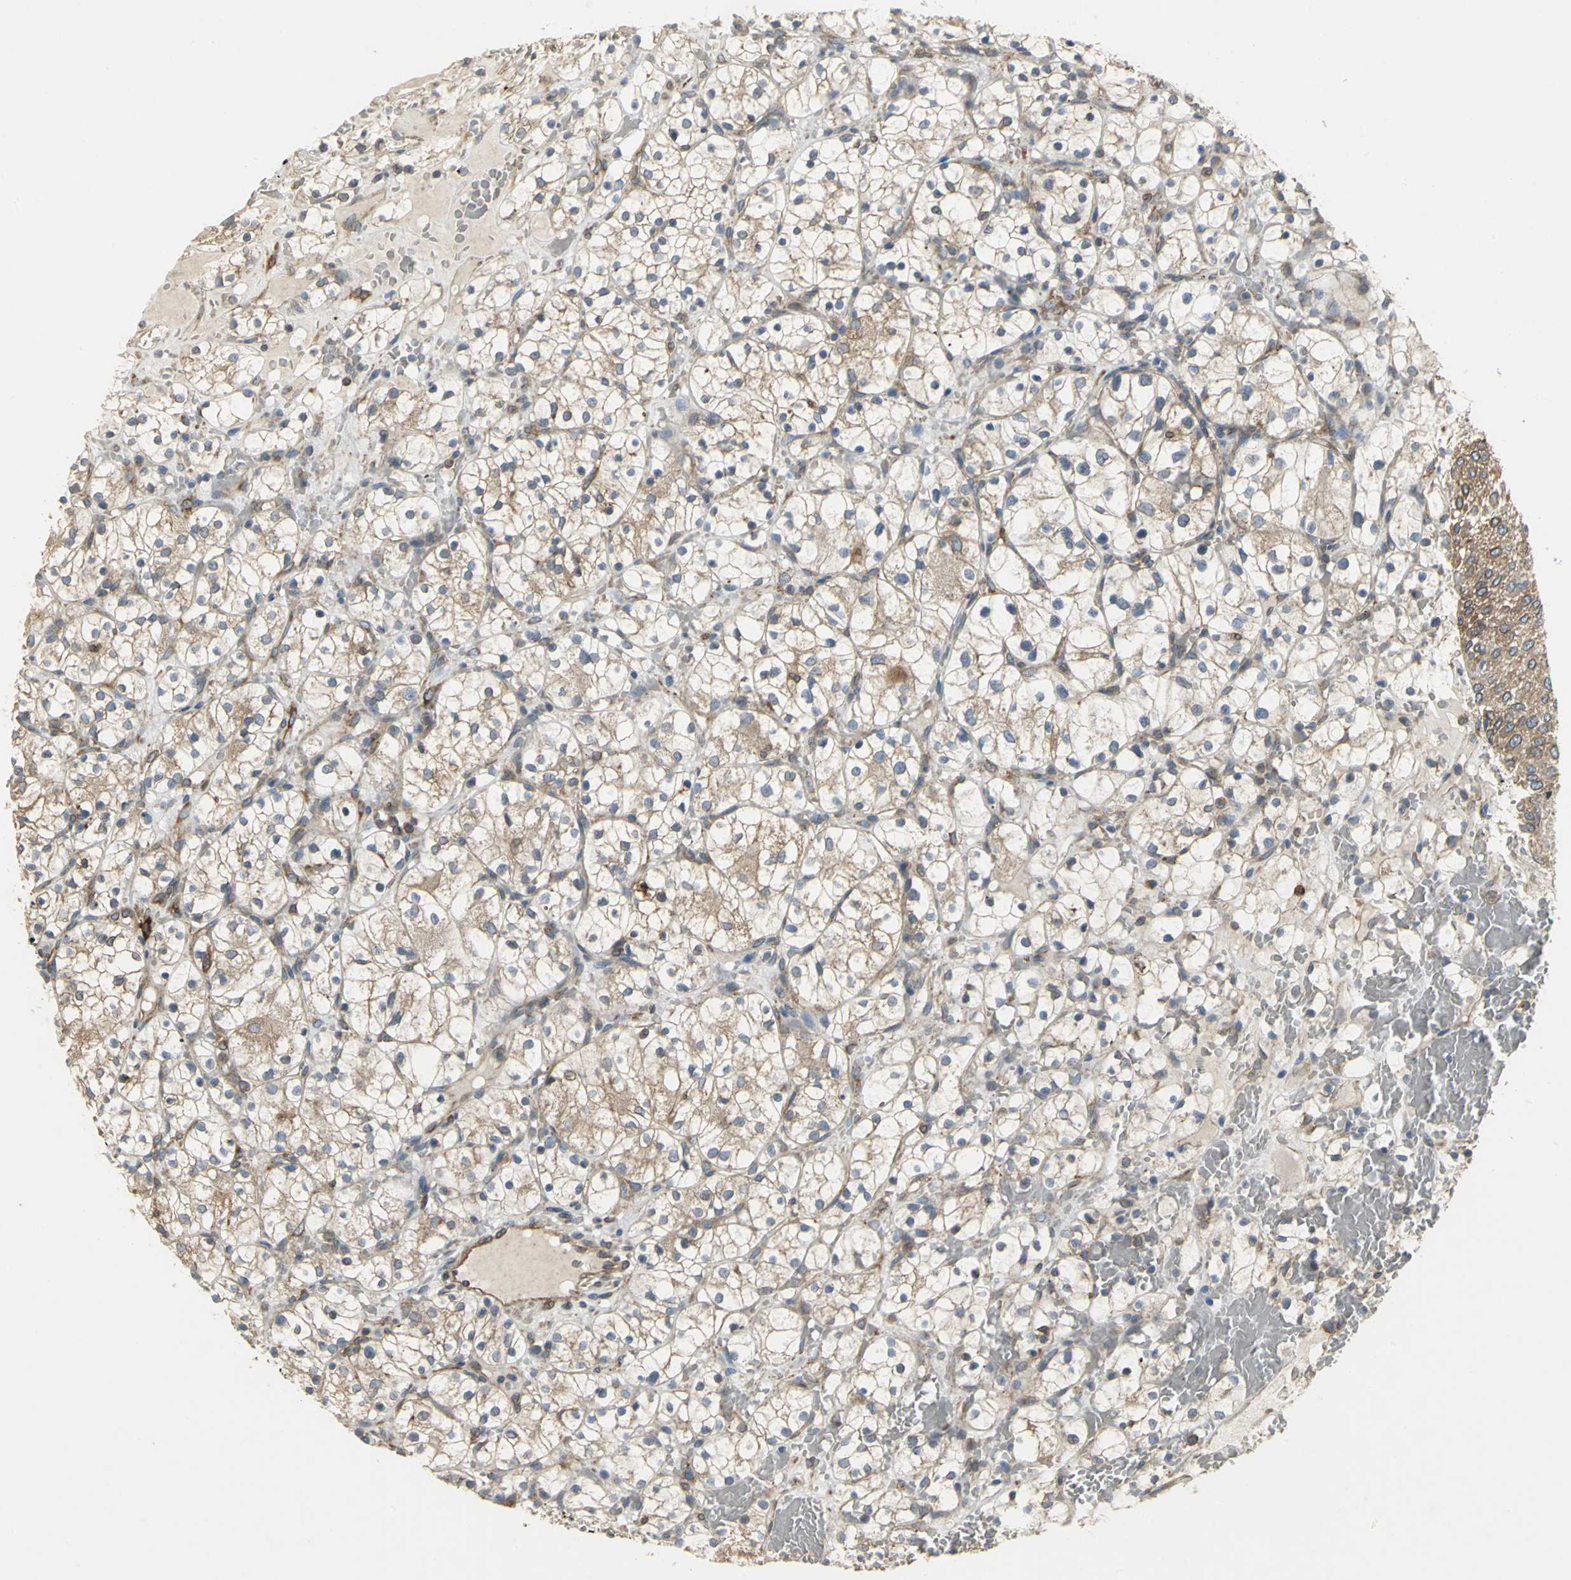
{"staining": {"intensity": "weak", "quantity": "25%-75%", "location": "cytoplasmic/membranous"}, "tissue": "renal cancer", "cell_type": "Tumor cells", "image_type": "cancer", "snomed": [{"axis": "morphology", "description": "Adenocarcinoma, NOS"}, {"axis": "topography", "description": "Kidney"}], "caption": "An image of human renal cancer stained for a protein displays weak cytoplasmic/membranous brown staining in tumor cells.", "gene": "SYVN1", "patient": {"sex": "female", "age": 60}}